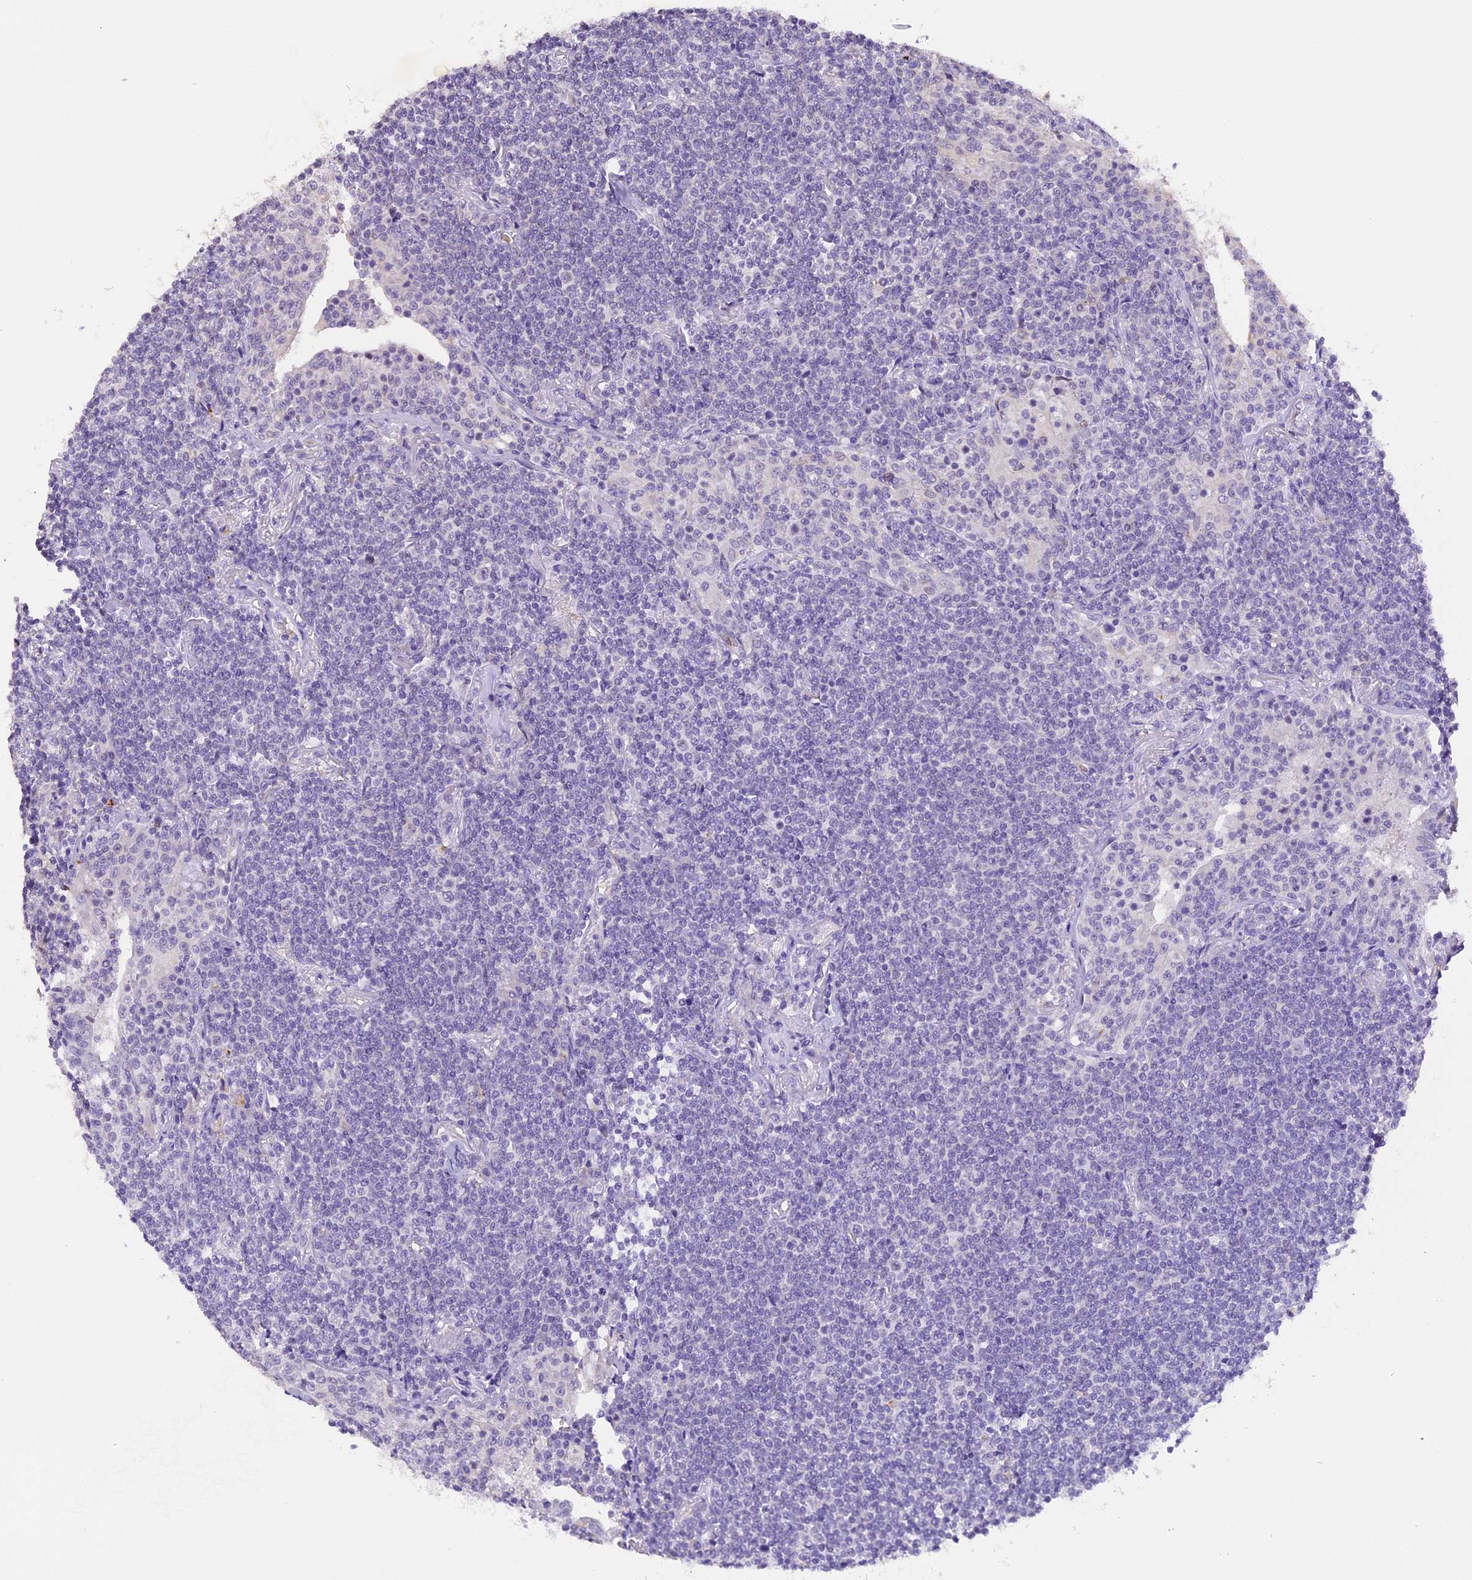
{"staining": {"intensity": "negative", "quantity": "none", "location": "none"}, "tissue": "lymphoma", "cell_type": "Tumor cells", "image_type": "cancer", "snomed": [{"axis": "morphology", "description": "Malignant lymphoma, non-Hodgkin's type, Low grade"}, {"axis": "topography", "description": "Lung"}], "caption": "This is an immunohistochemistry histopathology image of human low-grade malignant lymphoma, non-Hodgkin's type. There is no expression in tumor cells.", "gene": "AHSP", "patient": {"sex": "female", "age": 71}}